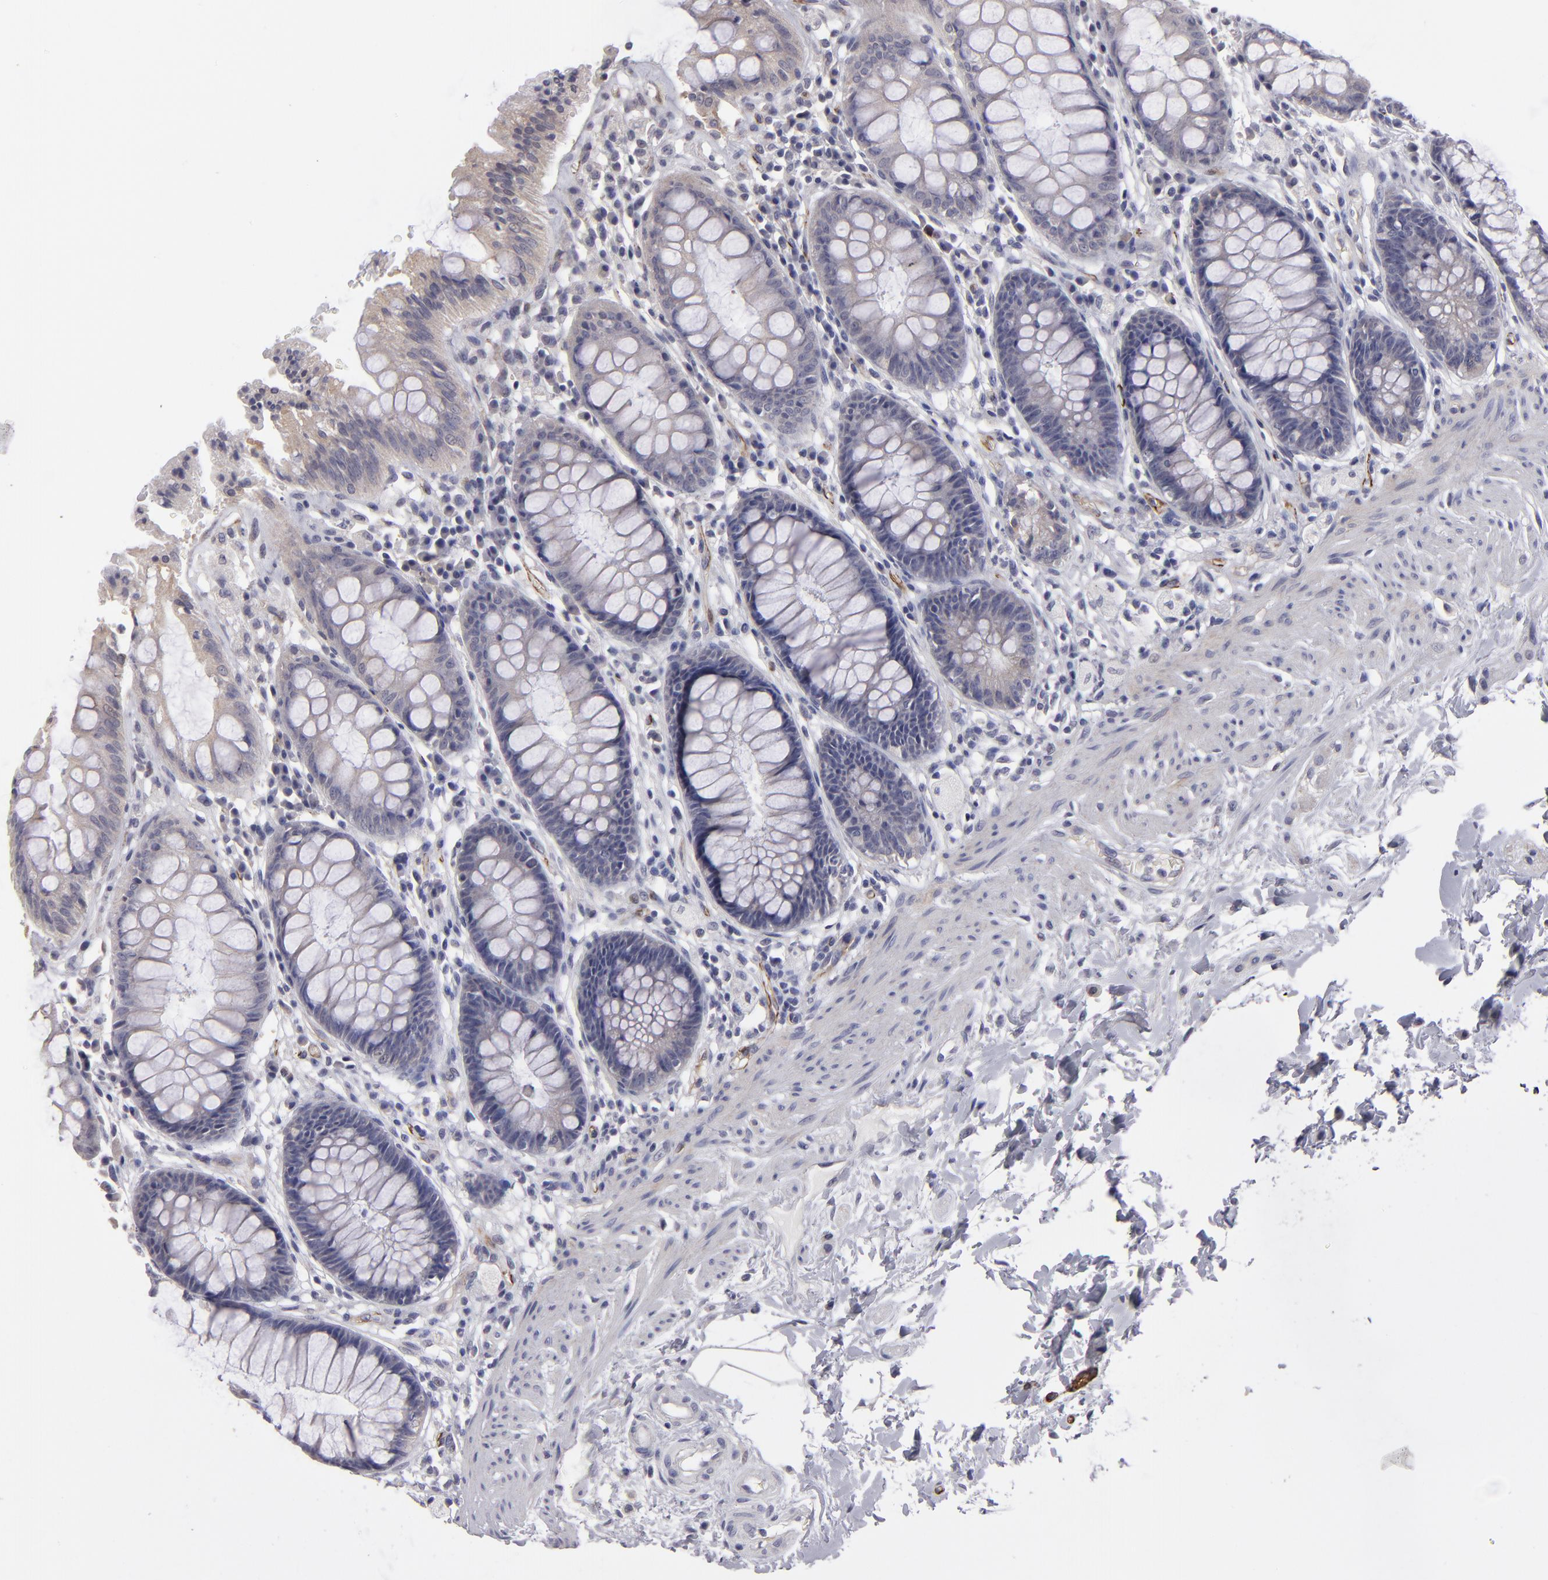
{"staining": {"intensity": "weak", "quantity": "<25%", "location": "cytoplasmic/membranous"}, "tissue": "rectum", "cell_type": "Glandular cells", "image_type": "normal", "snomed": [{"axis": "morphology", "description": "Normal tissue, NOS"}, {"axis": "topography", "description": "Rectum"}], "caption": "Immunohistochemical staining of unremarkable human rectum exhibits no significant expression in glandular cells. (IHC, brightfield microscopy, high magnification).", "gene": "ZNF175", "patient": {"sex": "female", "age": 46}}